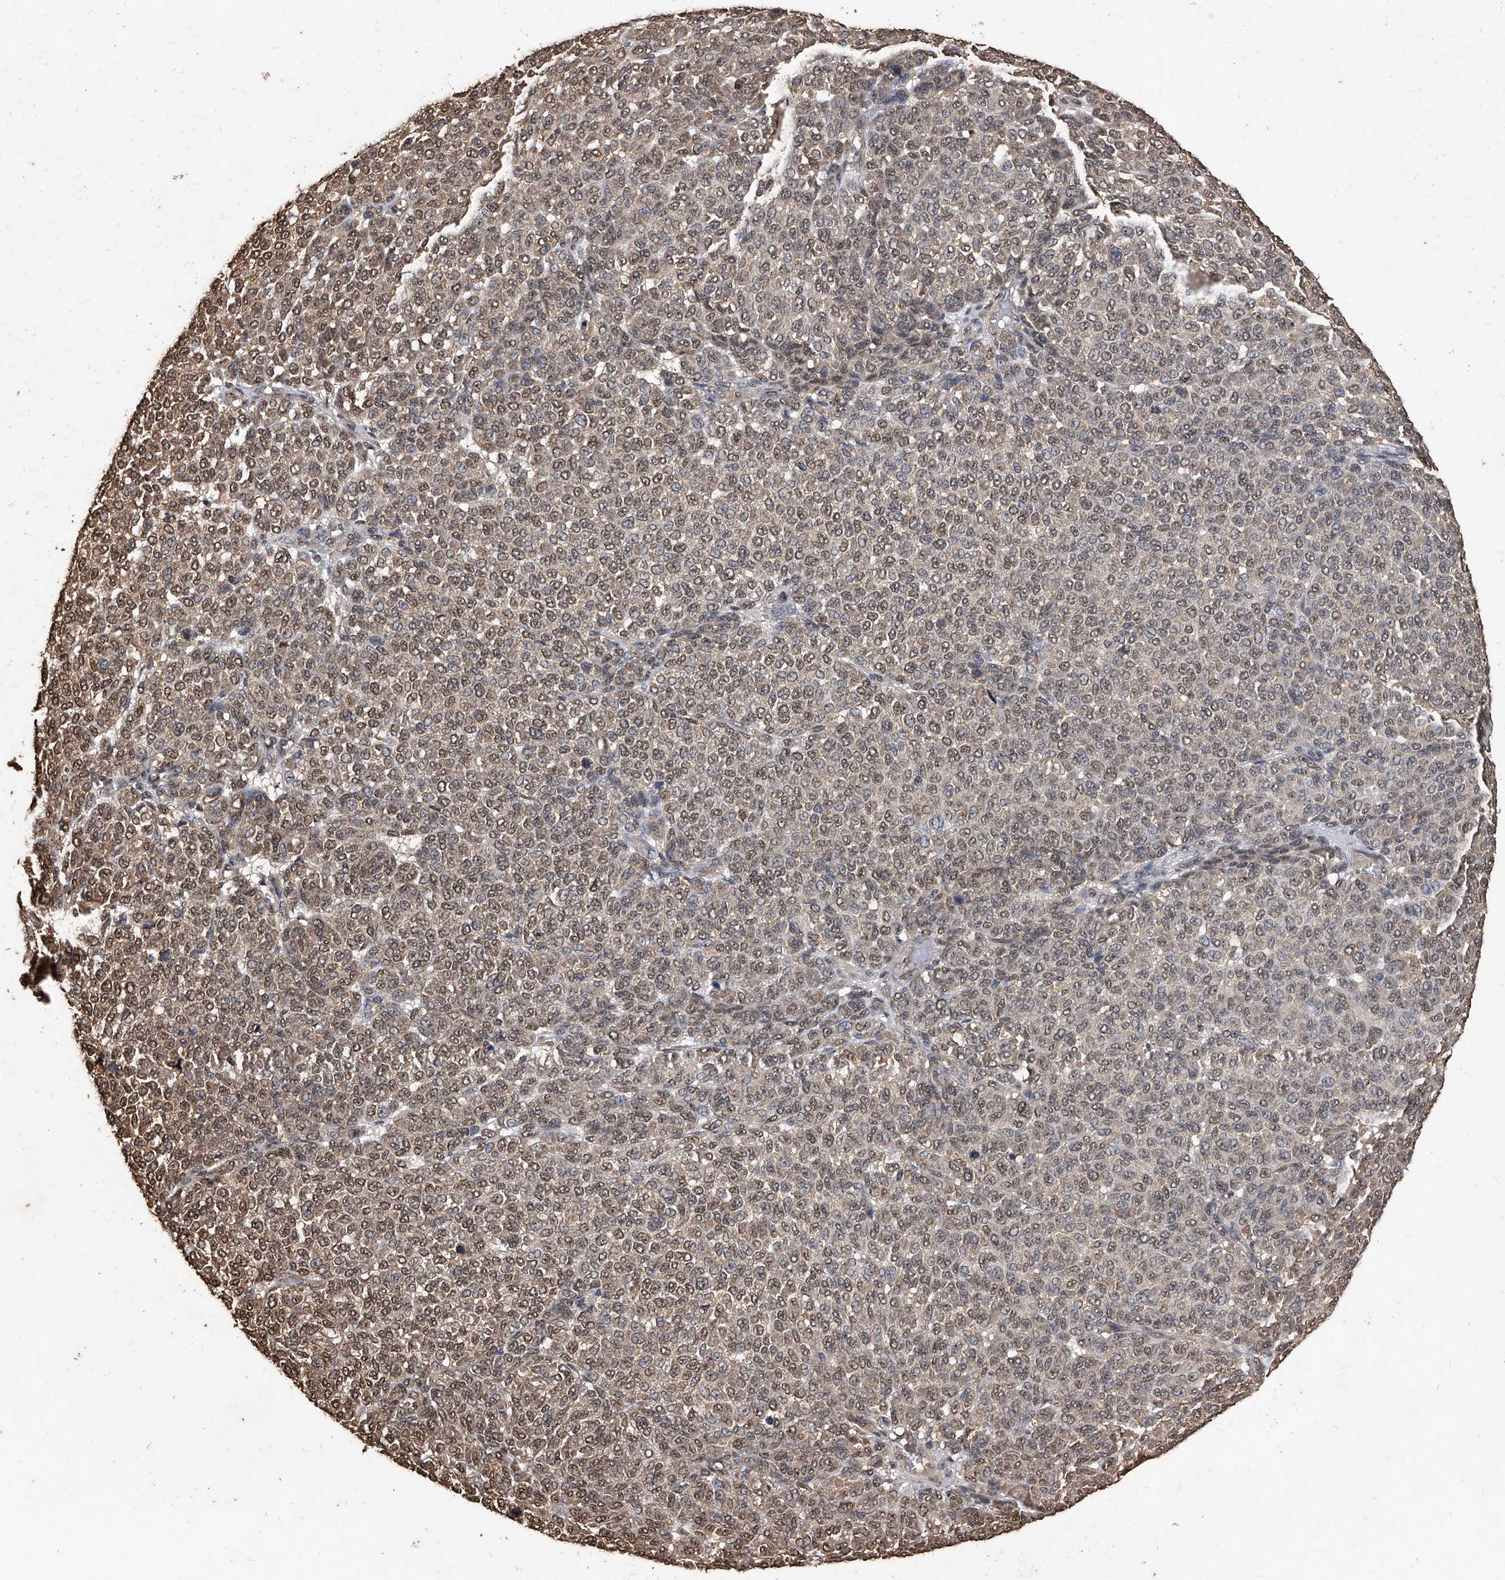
{"staining": {"intensity": "moderate", "quantity": ">75%", "location": "cytoplasmic/membranous,nuclear"}, "tissue": "melanoma", "cell_type": "Tumor cells", "image_type": "cancer", "snomed": [{"axis": "morphology", "description": "Malignant melanoma, NOS"}, {"axis": "topography", "description": "Skin"}], "caption": "This photomicrograph demonstrates immunohistochemistry staining of malignant melanoma, with medium moderate cytoplasmic/membranous and nuclear positivity in approximately >75% of tumor cells.", "gene": "FBXL4", "patient": {"sex": "male", "age": 59}}